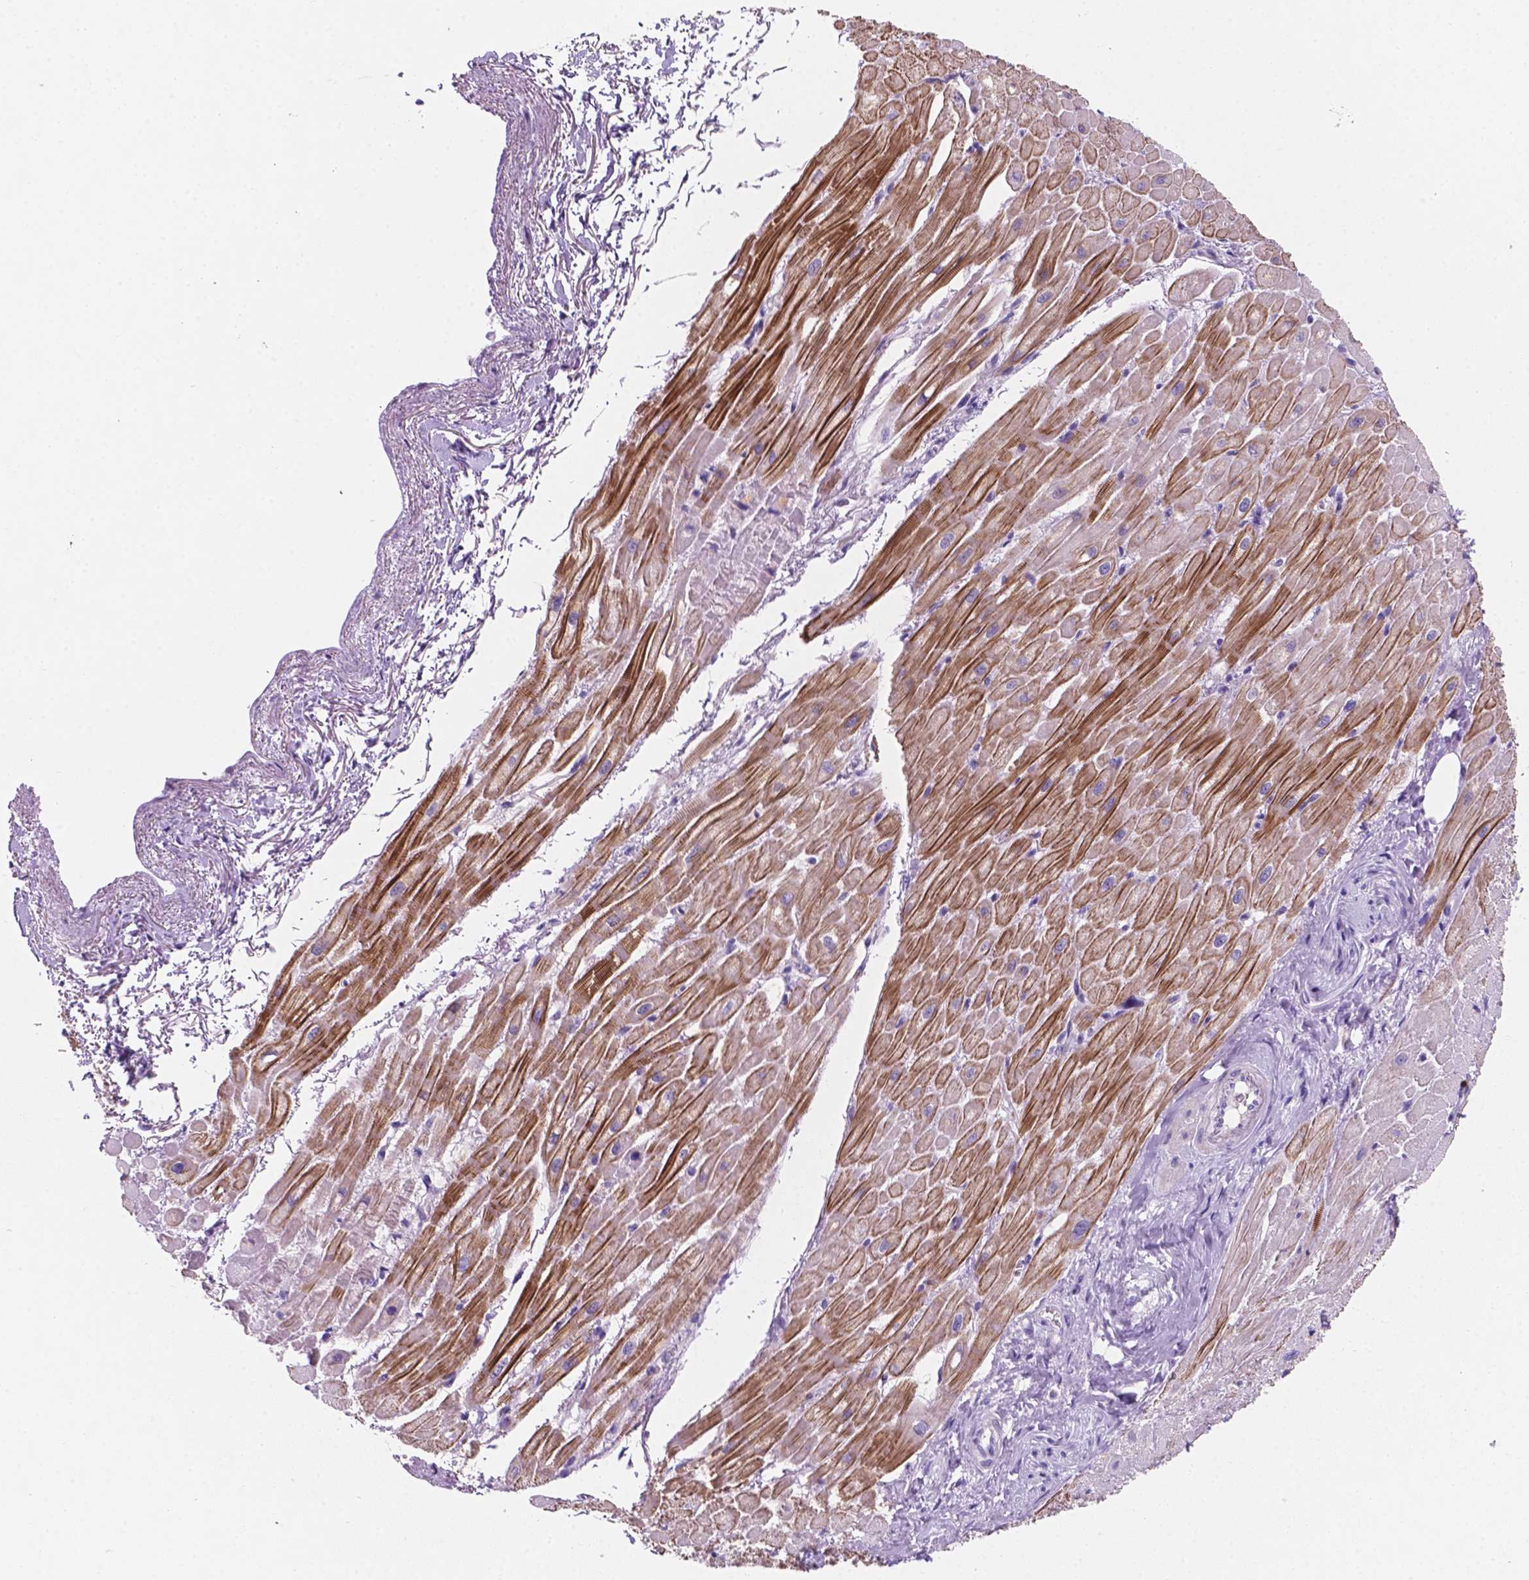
{"staining": {"intensity": "moderate", "quantity": "25%-75%", "location": "cytoplasmic/membranous"}, "tissue": "heart muscle", "cell_type": "Cardiomyocytes", "image_type": "normal", "snomed": [{"axis": "morphology", "description": "Normal tissue, NOS"}, {"axis": "topography", "description": "Heart"}], "caption": "Immunohistochemistry histopathology image of benign heart muscle stained for a protein (brown), which demonstrates medium levels of moderate cytoplasmic/membranous positivity in approximately 25%-75% of cardiomyocytes.", "gene": "EBLN2", "patient": {"sex": "male", "age": 62}}